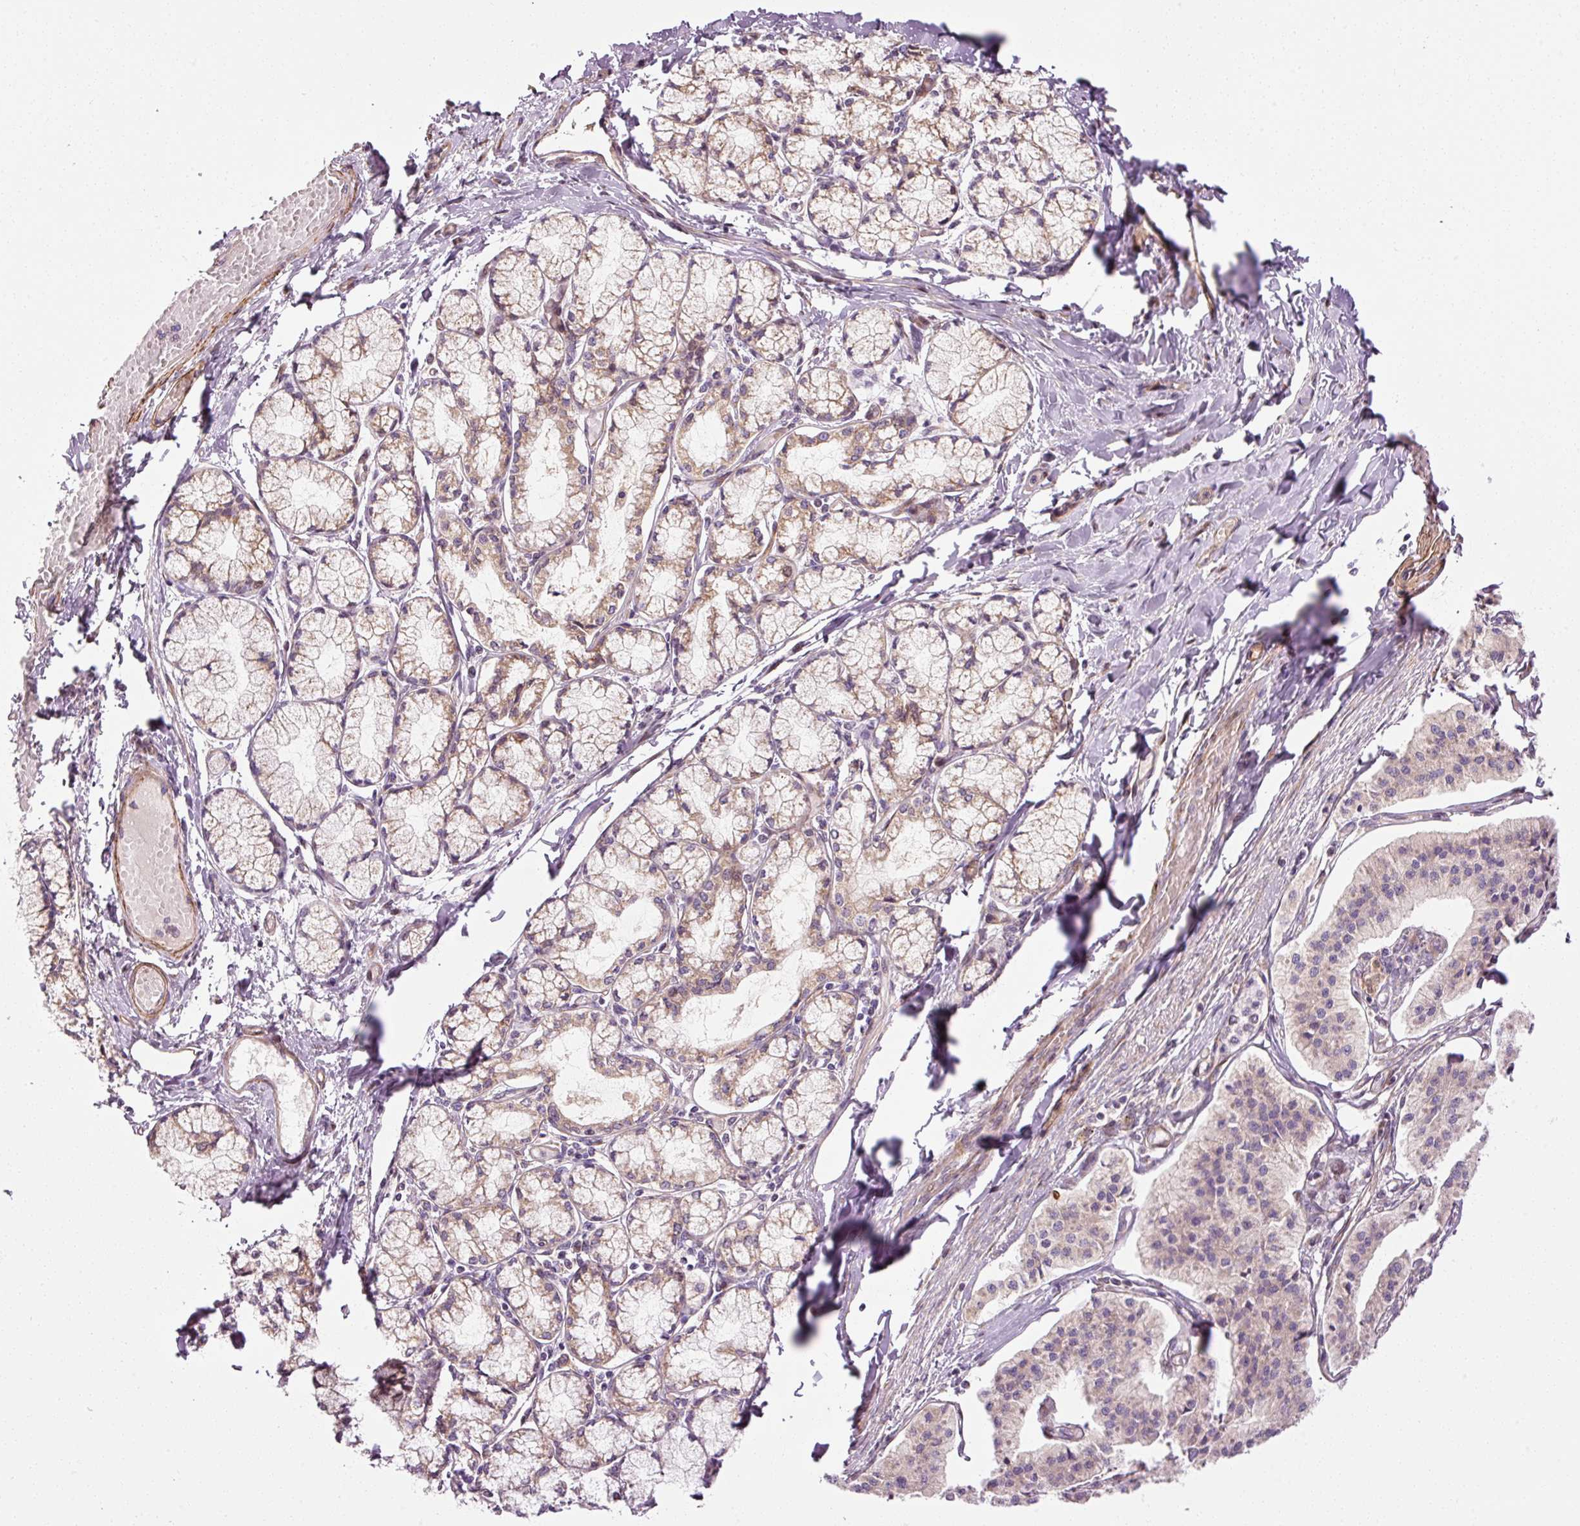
{"staining": {"intensity": "negative", "quantity": "none", "location": "none"}, "tissue": "pancreatic cancer", "cell_type": "Tumor cells", "image_type": "cancer", "snomed": [{"axis": "morphology", "description": "Adenocarcinoma, NOS"}, {"axis": "topography", "description": "Pancreas"}], "caption": "This histopathology image is of pancreatic cancer stained with IHC to label a protein in brown with the nuclei are counter-stained blue. There is no expression in tumor cells. The staining was performed using DAB to visualize the protein expression in brown, while the nuclei were stained in blue with hematoxylin (Magnification: 20x).", "gene": "PPP1R14B", "patient": {"sex": "female", "age": 50}}